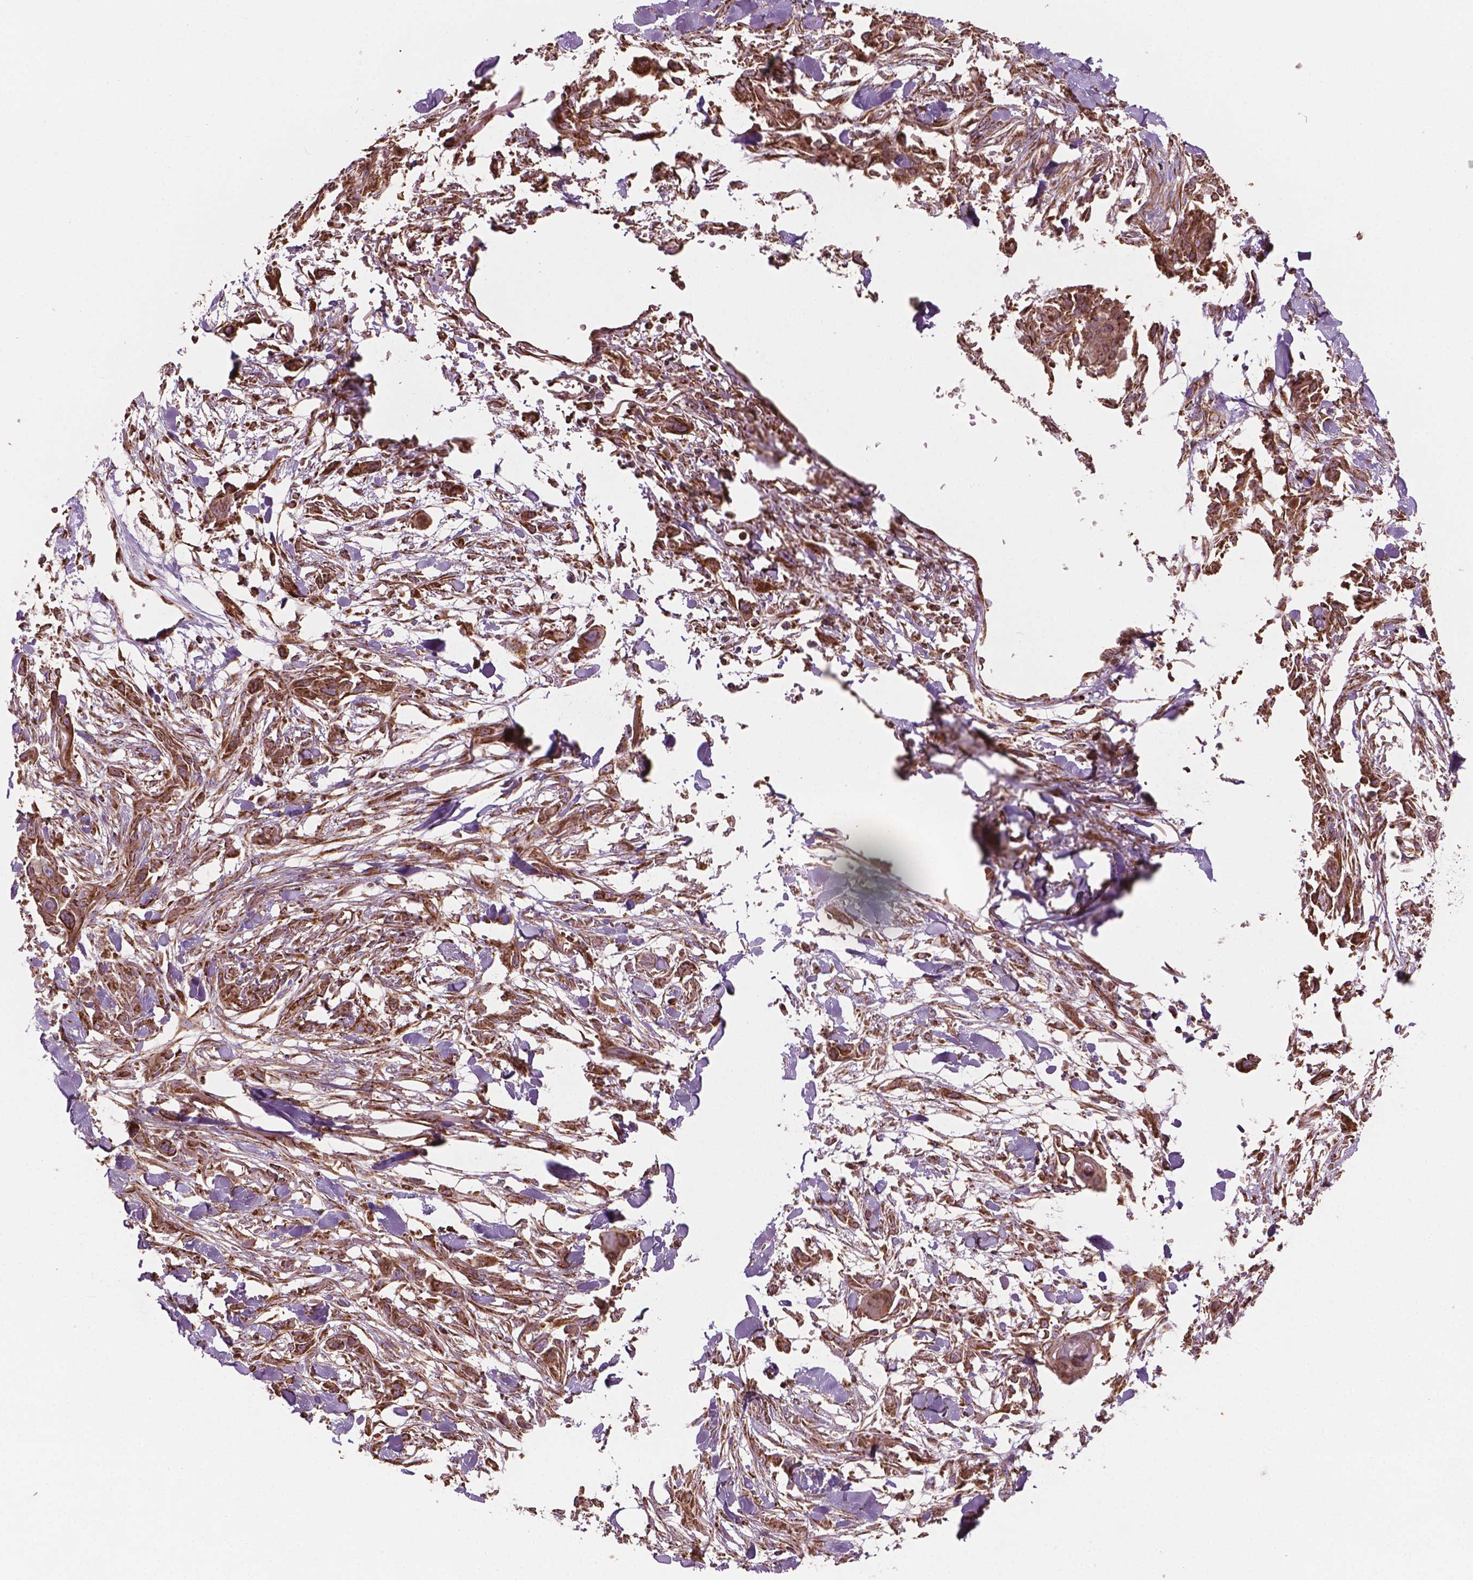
{"staining": {"intensity": "moderate", "quantity": ">75%", "location": "cytoplasmic/membranous"}, "tissue": "skin cancer", "cell_type": "Tumor cells", "image_type": "cancer", "snomed": [{"axis": "morphology", "description": "Squamous cell carcinoma, NOS"}, {"axis": "topography", "description": "Skin"}], "caption": "Skin cancer (squamous cell carcinoma) tissue demonstrates moderate cytoplasmic/membranous expression in about >75% of tumor cells", "gene": "HS3ST3A1", "patient": {"sex": "female", "age": 59}}